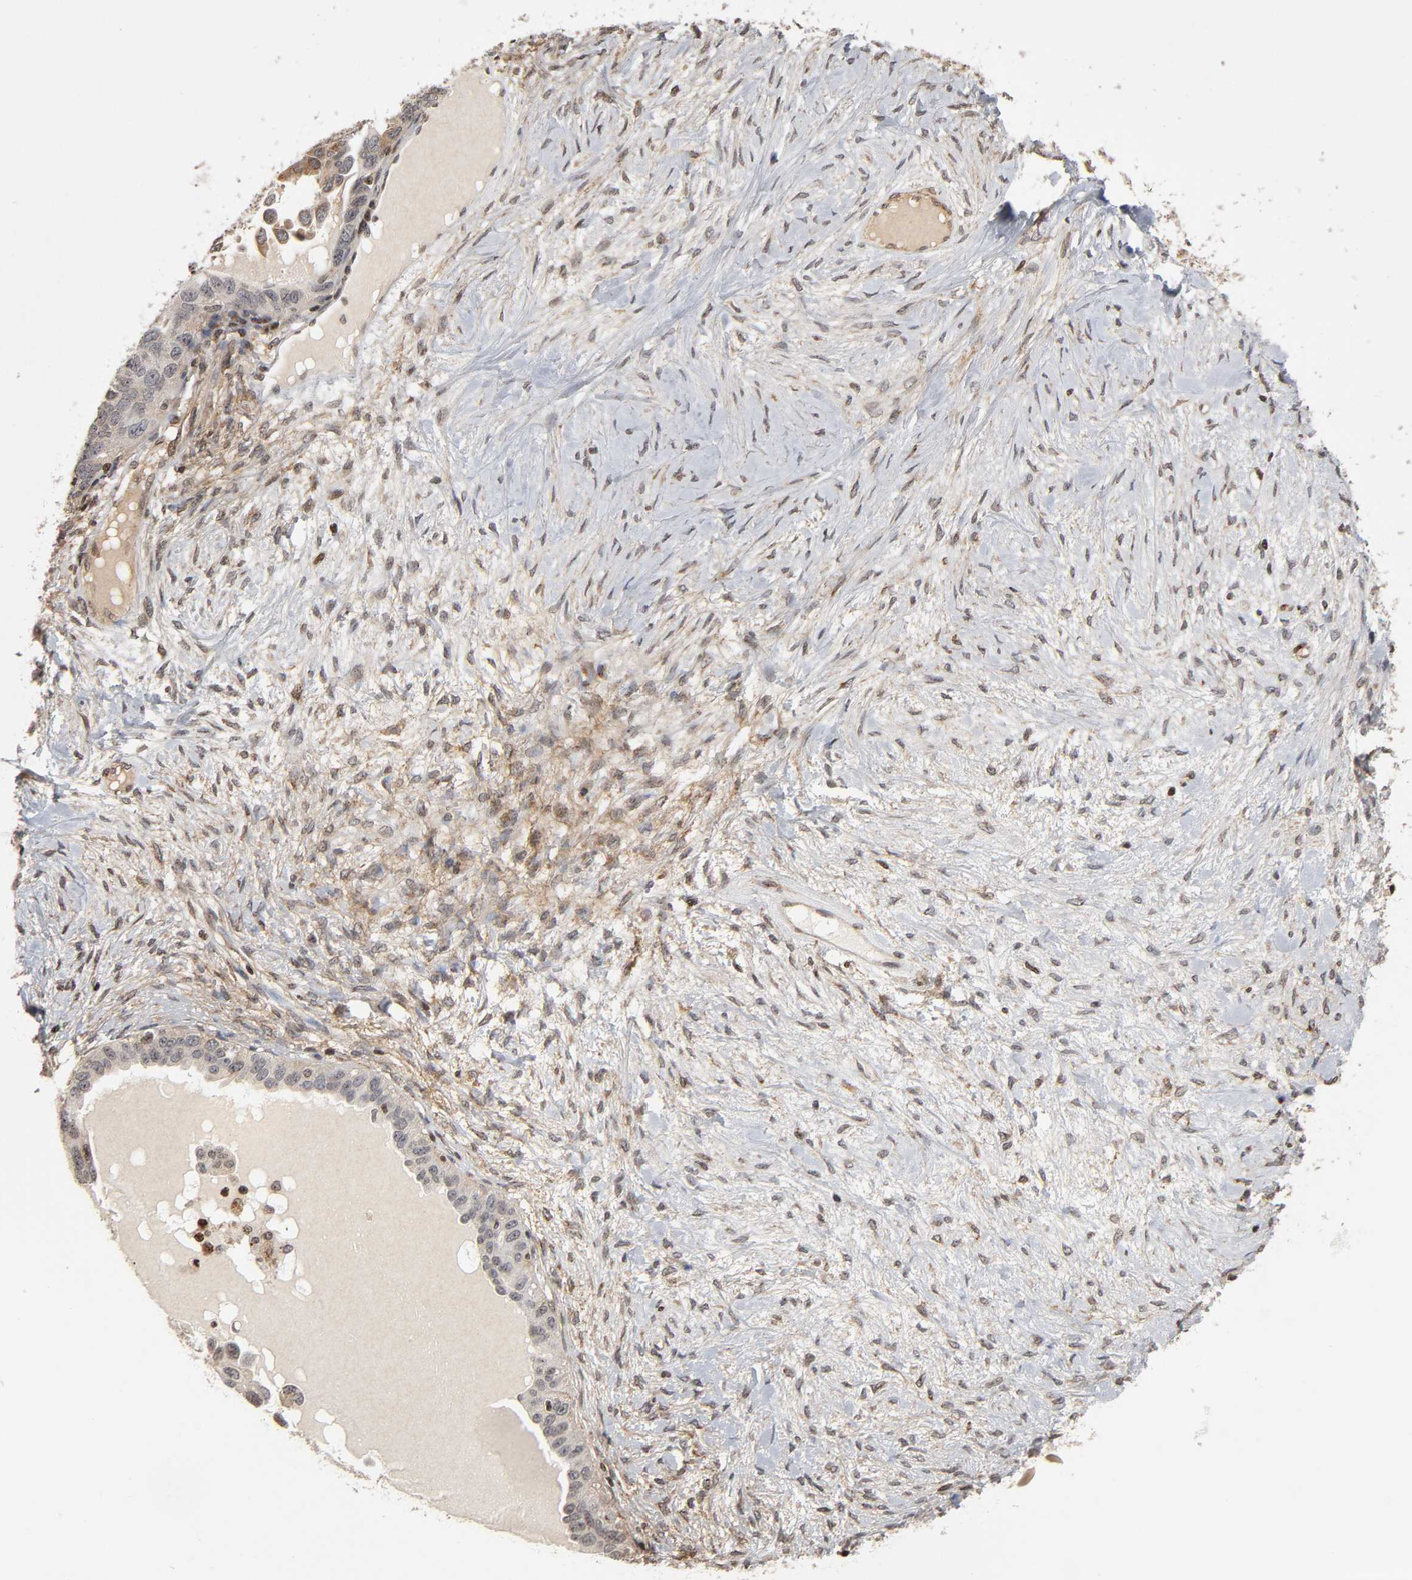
{"staining": {"intensity": "weak", "quantity": ">75%", "location": "cytoplasmic/membranous"}, "tissue": "ovarian cancer", "cell_type": "Tumor cells", "image_type": "cancer", "snomed": [{"axis": "morphology", "description": "Cystadenocarcinoma, serous, NOS"}, {"axis": "topography", "description": "Ovary"}], "caption": "Ovarian cancer stained with DAB (3,3'-diaminobenzidine) IHC demonstrates low levels of weak cytoplasmic/membranous expression in about >75% of tumor cells.", "gene": "ITGAV", "patient": {"sex": "female", "age": 82}}